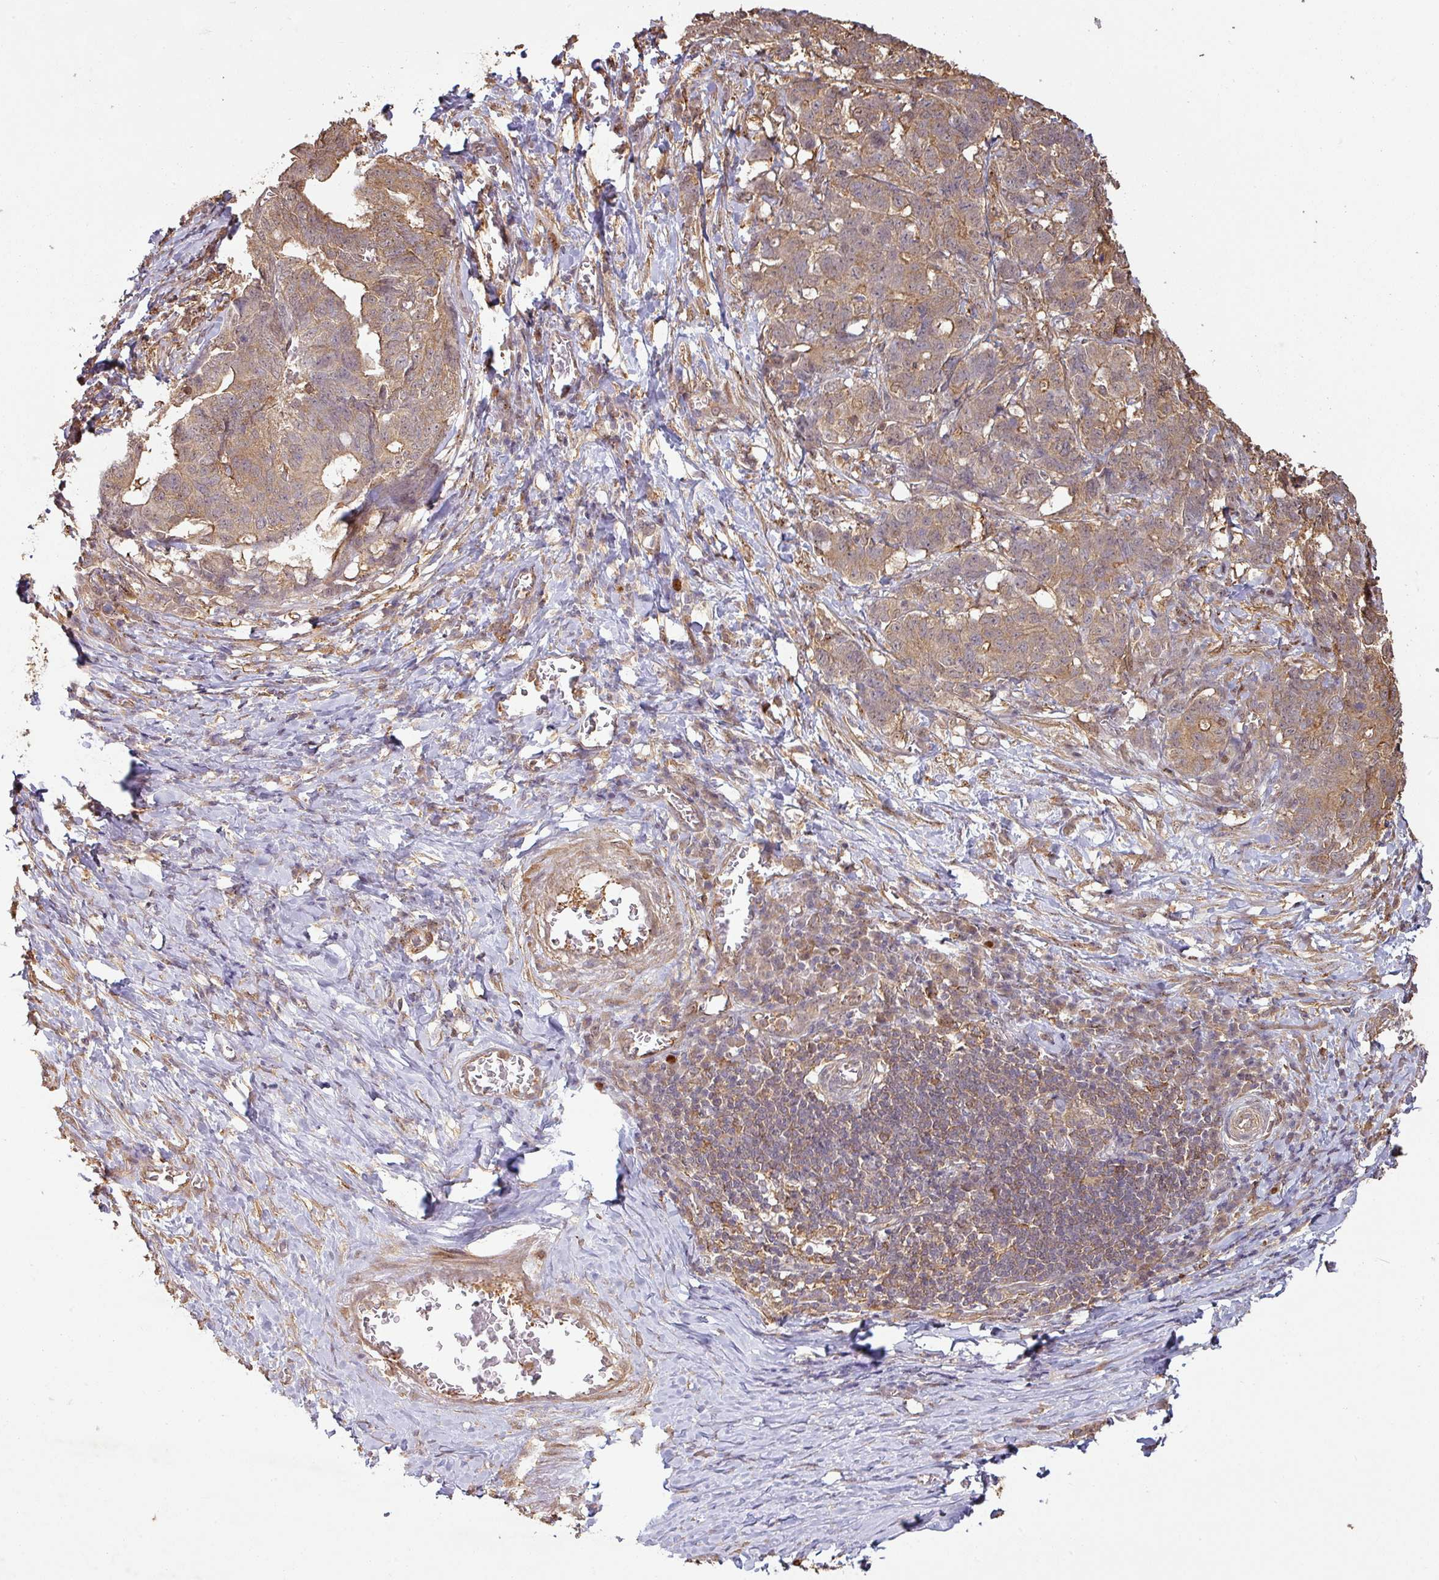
{"staining": {"intensity": "moderate", "quantity": ">75%", "location": "cytoplasmic/membranous"}, "tissue": "stomach cancer", "cell_type": "Tumor cells", "image_type": "cancer", "snomed": [{"axis": "morphology", "description": "Normal tissue, NOS"}, {"axis": "morphology", "description": "Adenocarcinoma, NOS"}, {"axis": "topography", "description": "Stomach"}], "caption": "Stomach cancer (adenocarcinoma) stained with DAB (3,3'-diaminobenzidine) IHC demonstrates medium levels of moderate cytoplasmic/membranous staining in approximately >75% of tumor cells.", "gene": "ZNF322", "patient": {"sex": "female", "age": 64}}